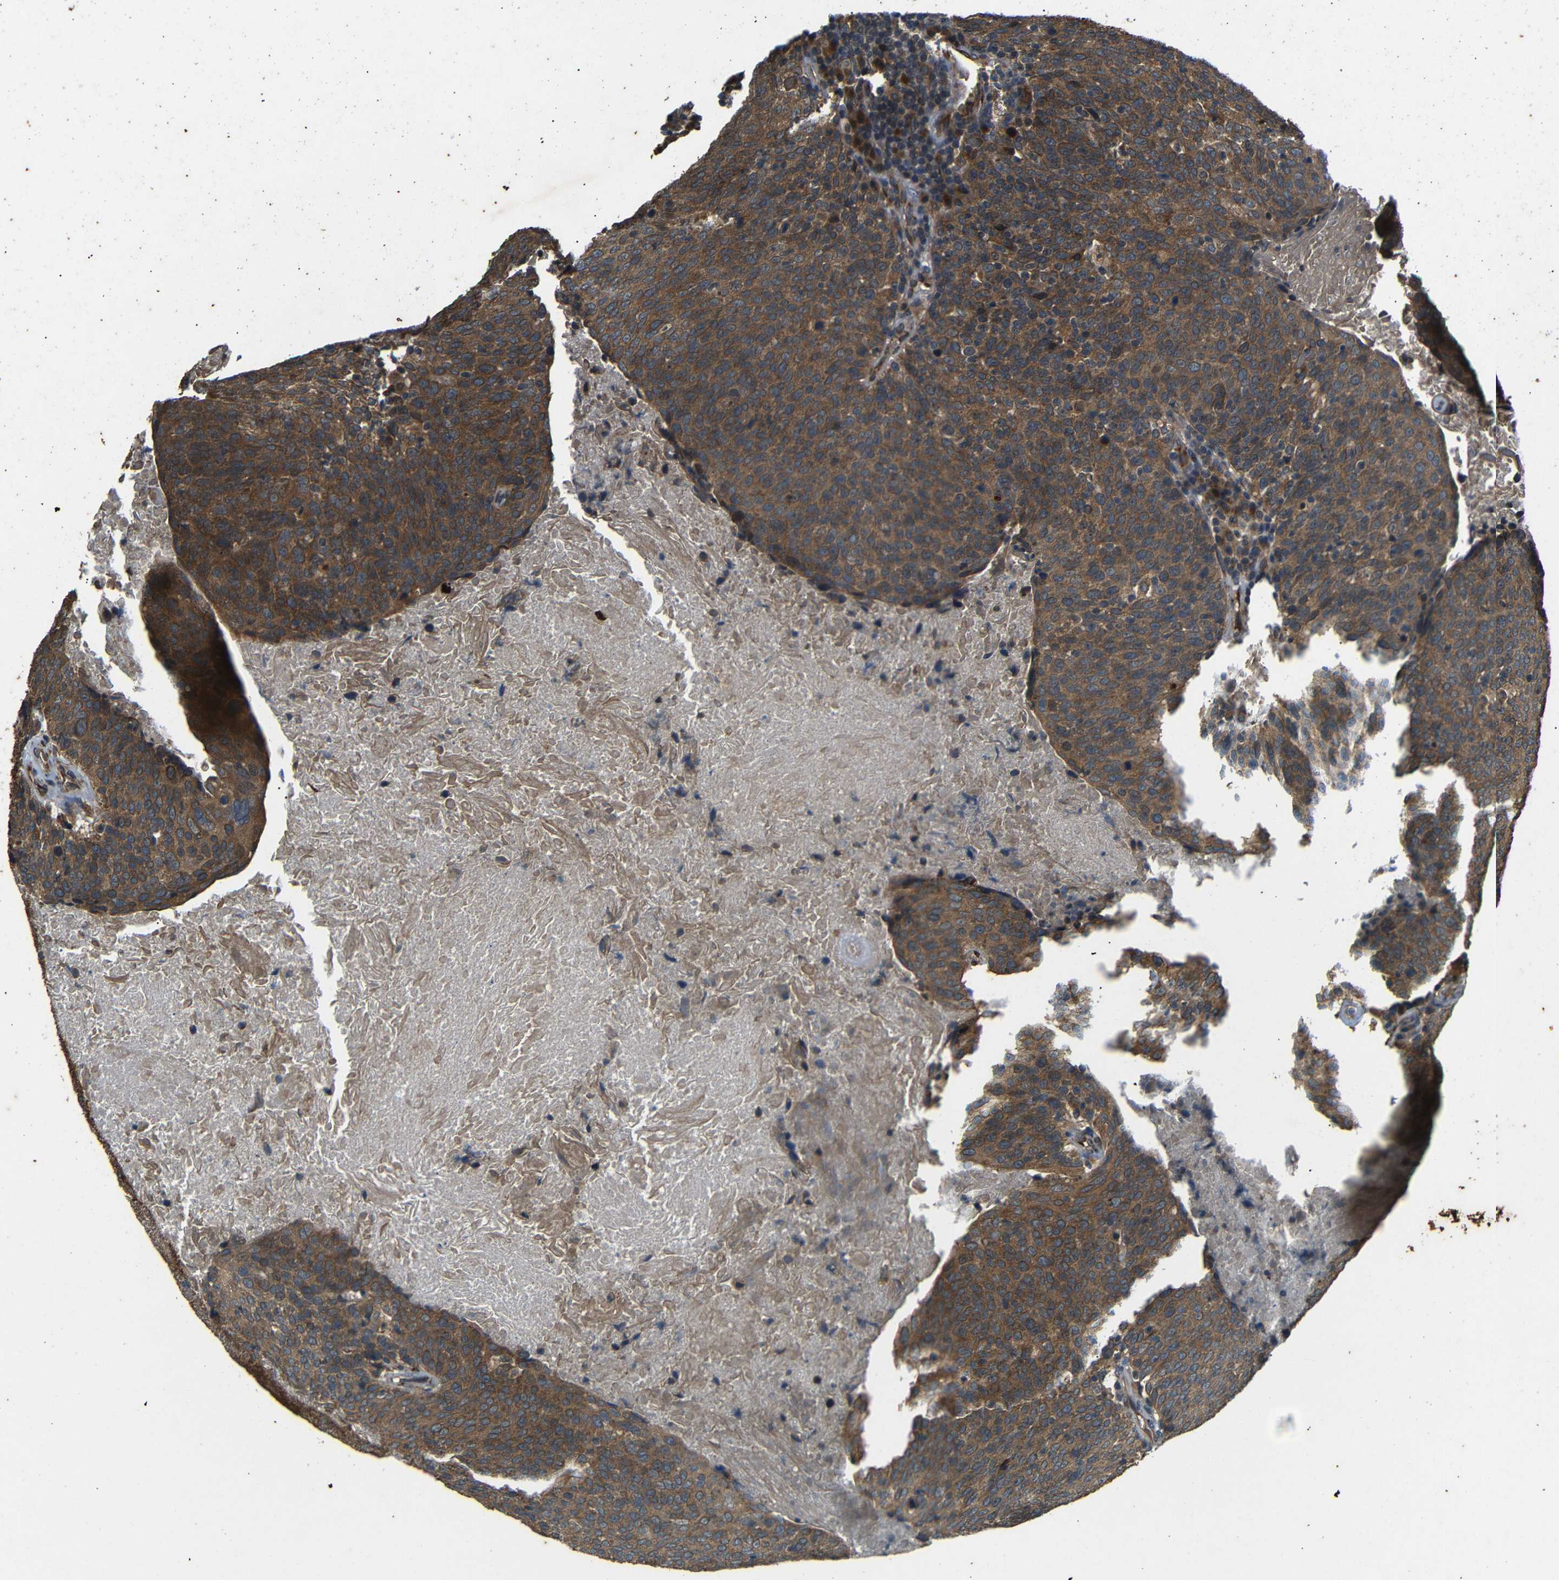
{"staining": {"intensity": "moderate", "quantity": ">75%", "location": "cytoplasmic/membranous"}, "tissue": "head and neck cancer", "cell_type": "Tumor cells", "image_type": "cancer", "snomed": [{"axis": "morphology", "description": "Squamous cell carcinoma, NOS"}, {"axis": "morphology", "description": "Squamous cell carcinoma, metastatic, NOS"}, {"axis": "topography", "description": "Lymph node"}, {"axis": "topography", "description": "Head-Neck"}], "caption": "Head and neck cancer (metastatic squamous cell carcinoma) was stained to show a protein in brown. There is medium levels of moderate cytoplasmic/membranous staining in about >75% of tumor cells.", "gene": "TRPC1", "patient": {"sex": "male", "age": 62}}